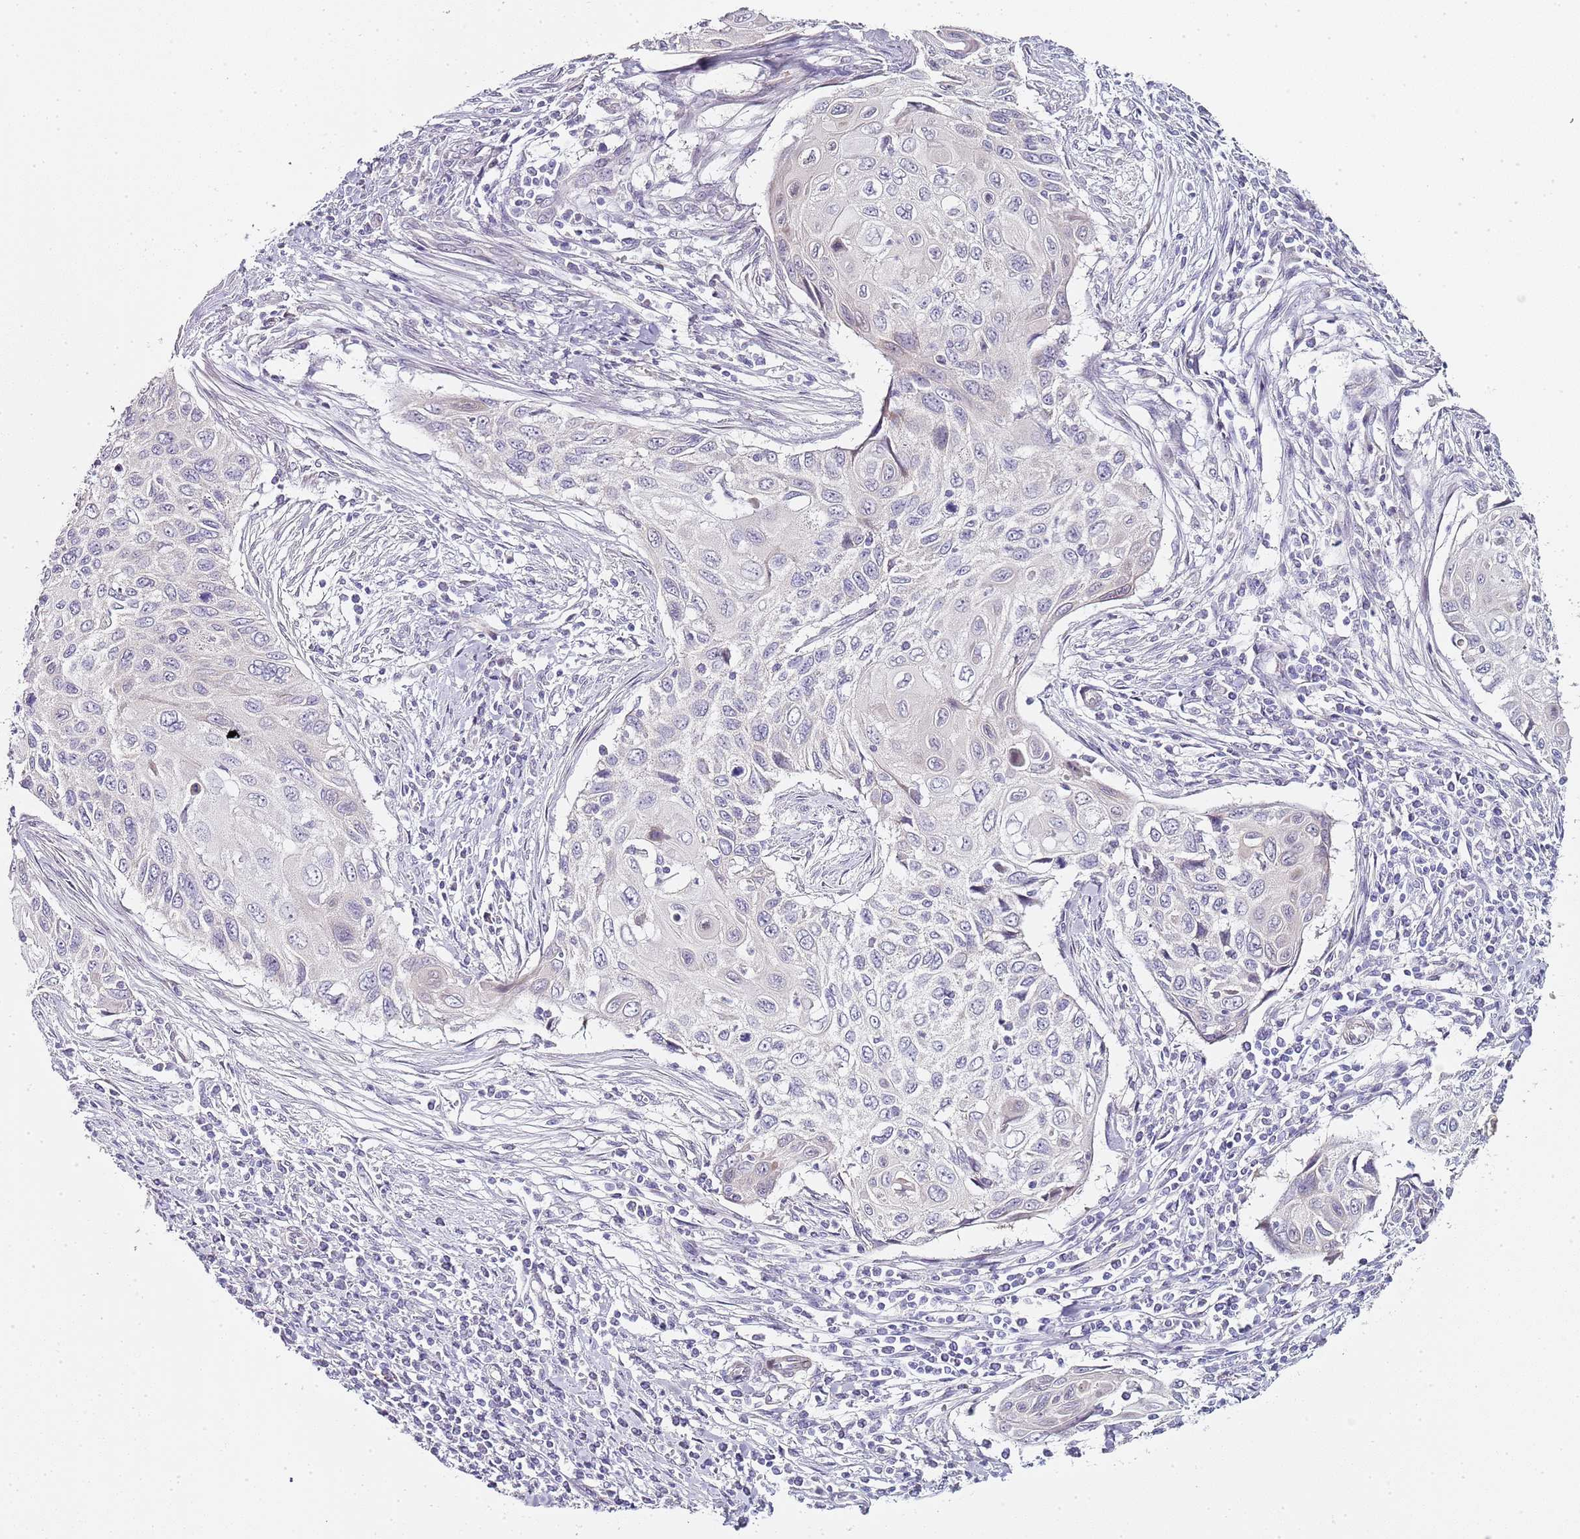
{"staining": {"intensity": "negative", "quantity": "none", "location": "none"}, "tissue": "cervical cancer", "cell_type": "Tumor cells", "image_type": "cancer", "snomed": [{"axis": "morphology", "description": "Squamous cell carcinoma, NOS"}, {"axis": "topography", "description": "Cervix"}], "caption": "DAB immunohistochemical staining of cervical squamous cell carcinoma displays no significant positivity in tumor cells.", "gene": "TBC1D9", "patient": {"sex": "female", "age": 70}}